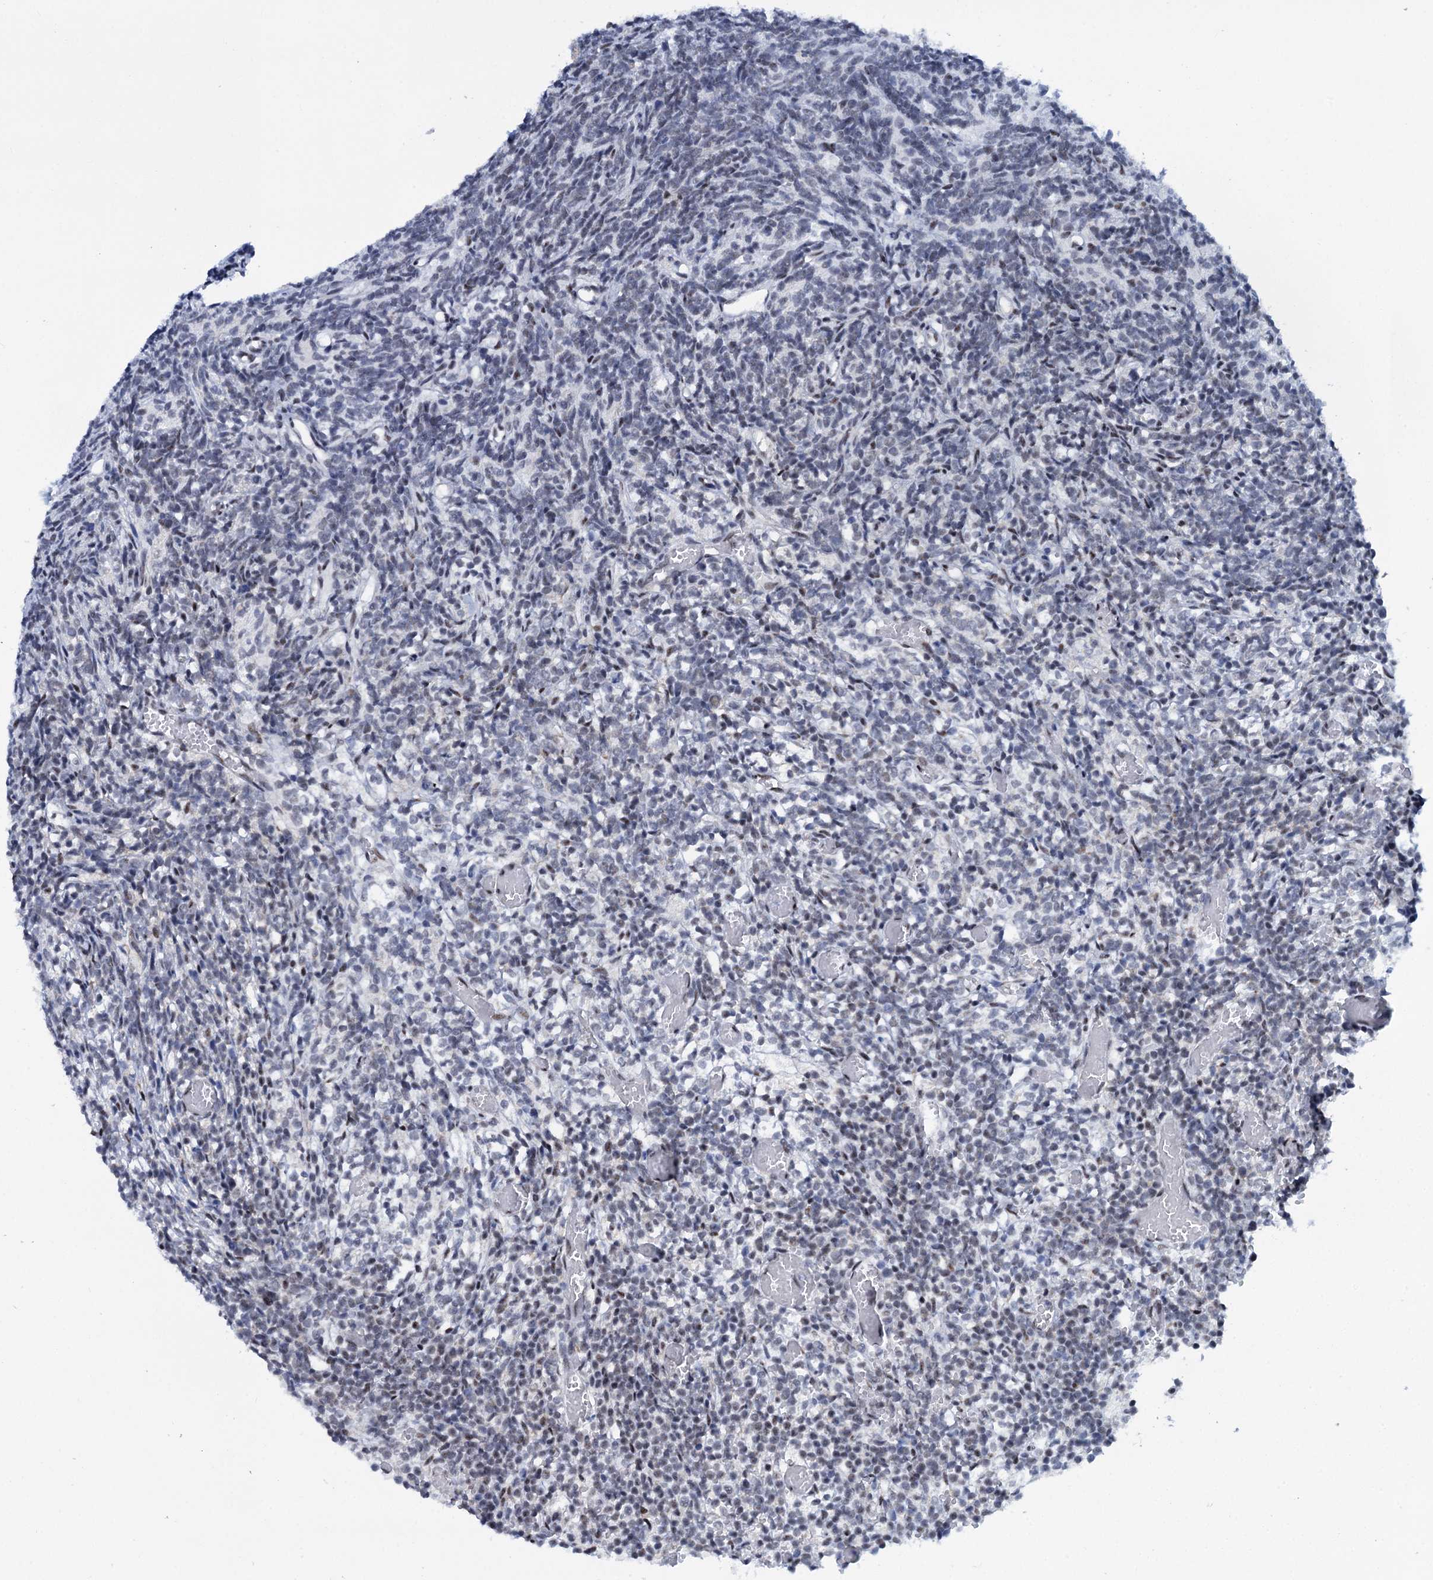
{"staining": {"intensity": "negative", "quantity": "none", "location": "none"}, "tissue": "glioma", "cell_type": "Tumor cells", "image_type": "cancer", "snomed": [{"axis": "morphology", "description": "Glioma, malignant, Low grade"}, {"axis": "topography", "description": "Brain"}], "caption": "High magnification brightfield microscopy of glioma stained with DAB (brown) and counterstained with hematoxylin (blue): tumor cells show no significant positivity.", "gene": "SREK1", "patient": {"sex": "female", "age": 1}}